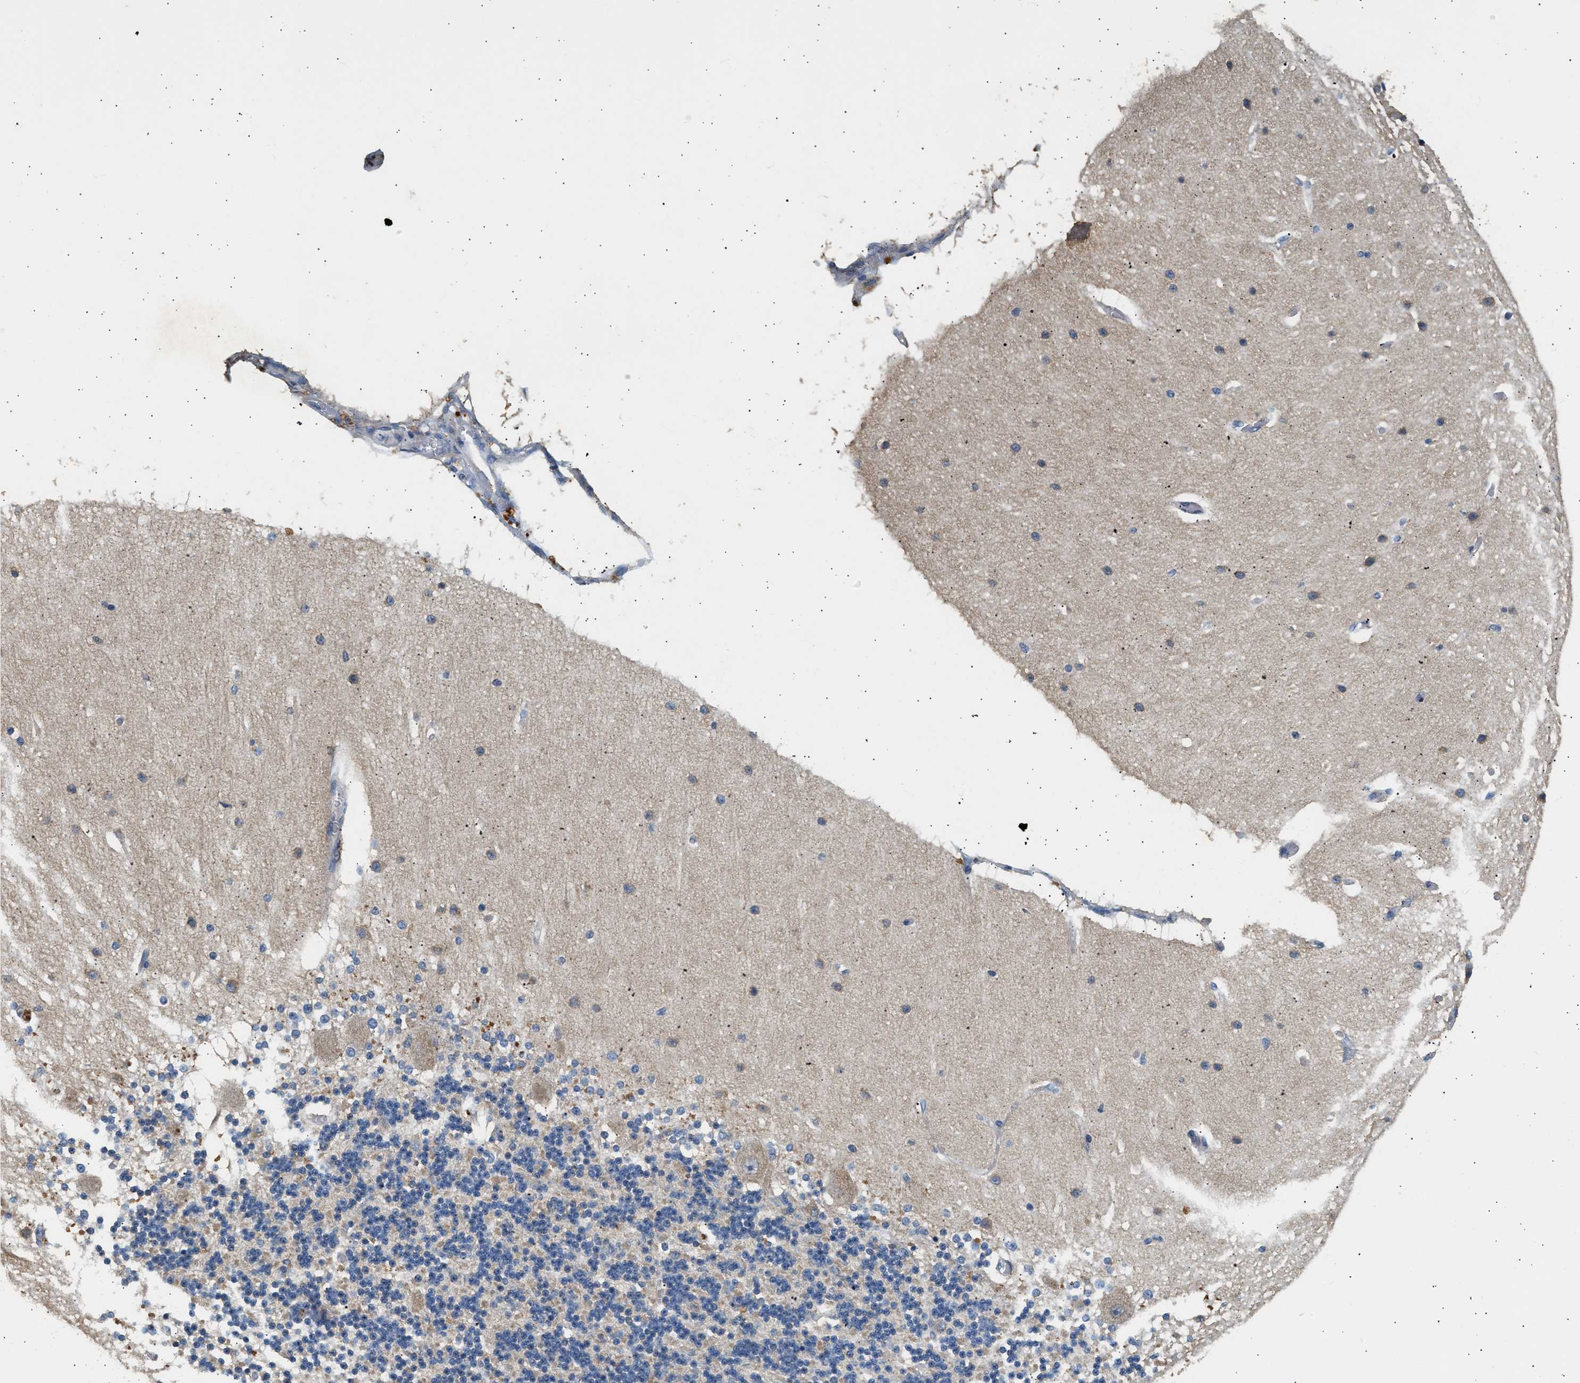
{"staining": {"intensity": "weak", "quantity": "25%-75%", "location": "cytoplasmic/membranous"}, "tissue": "cerebellum", "cell_type": "Cells in granular layer", "image_type": "normal", "snomed": [{"axis": "morphology", "description": "Normal tissue, NOS"}, {"axis": "topography", "description": "Cerebellum"}], "caption": "Immunohistochemistry (DAB (3,3'-diaminobenzidine)) staining of benign cerebellum displays weak cytoplasmic/membranous protein positivity in approximately 25%-75% of cells in granular layer.", "gene": "WDR31", "patient": {"sex": "female", "age": 54}}